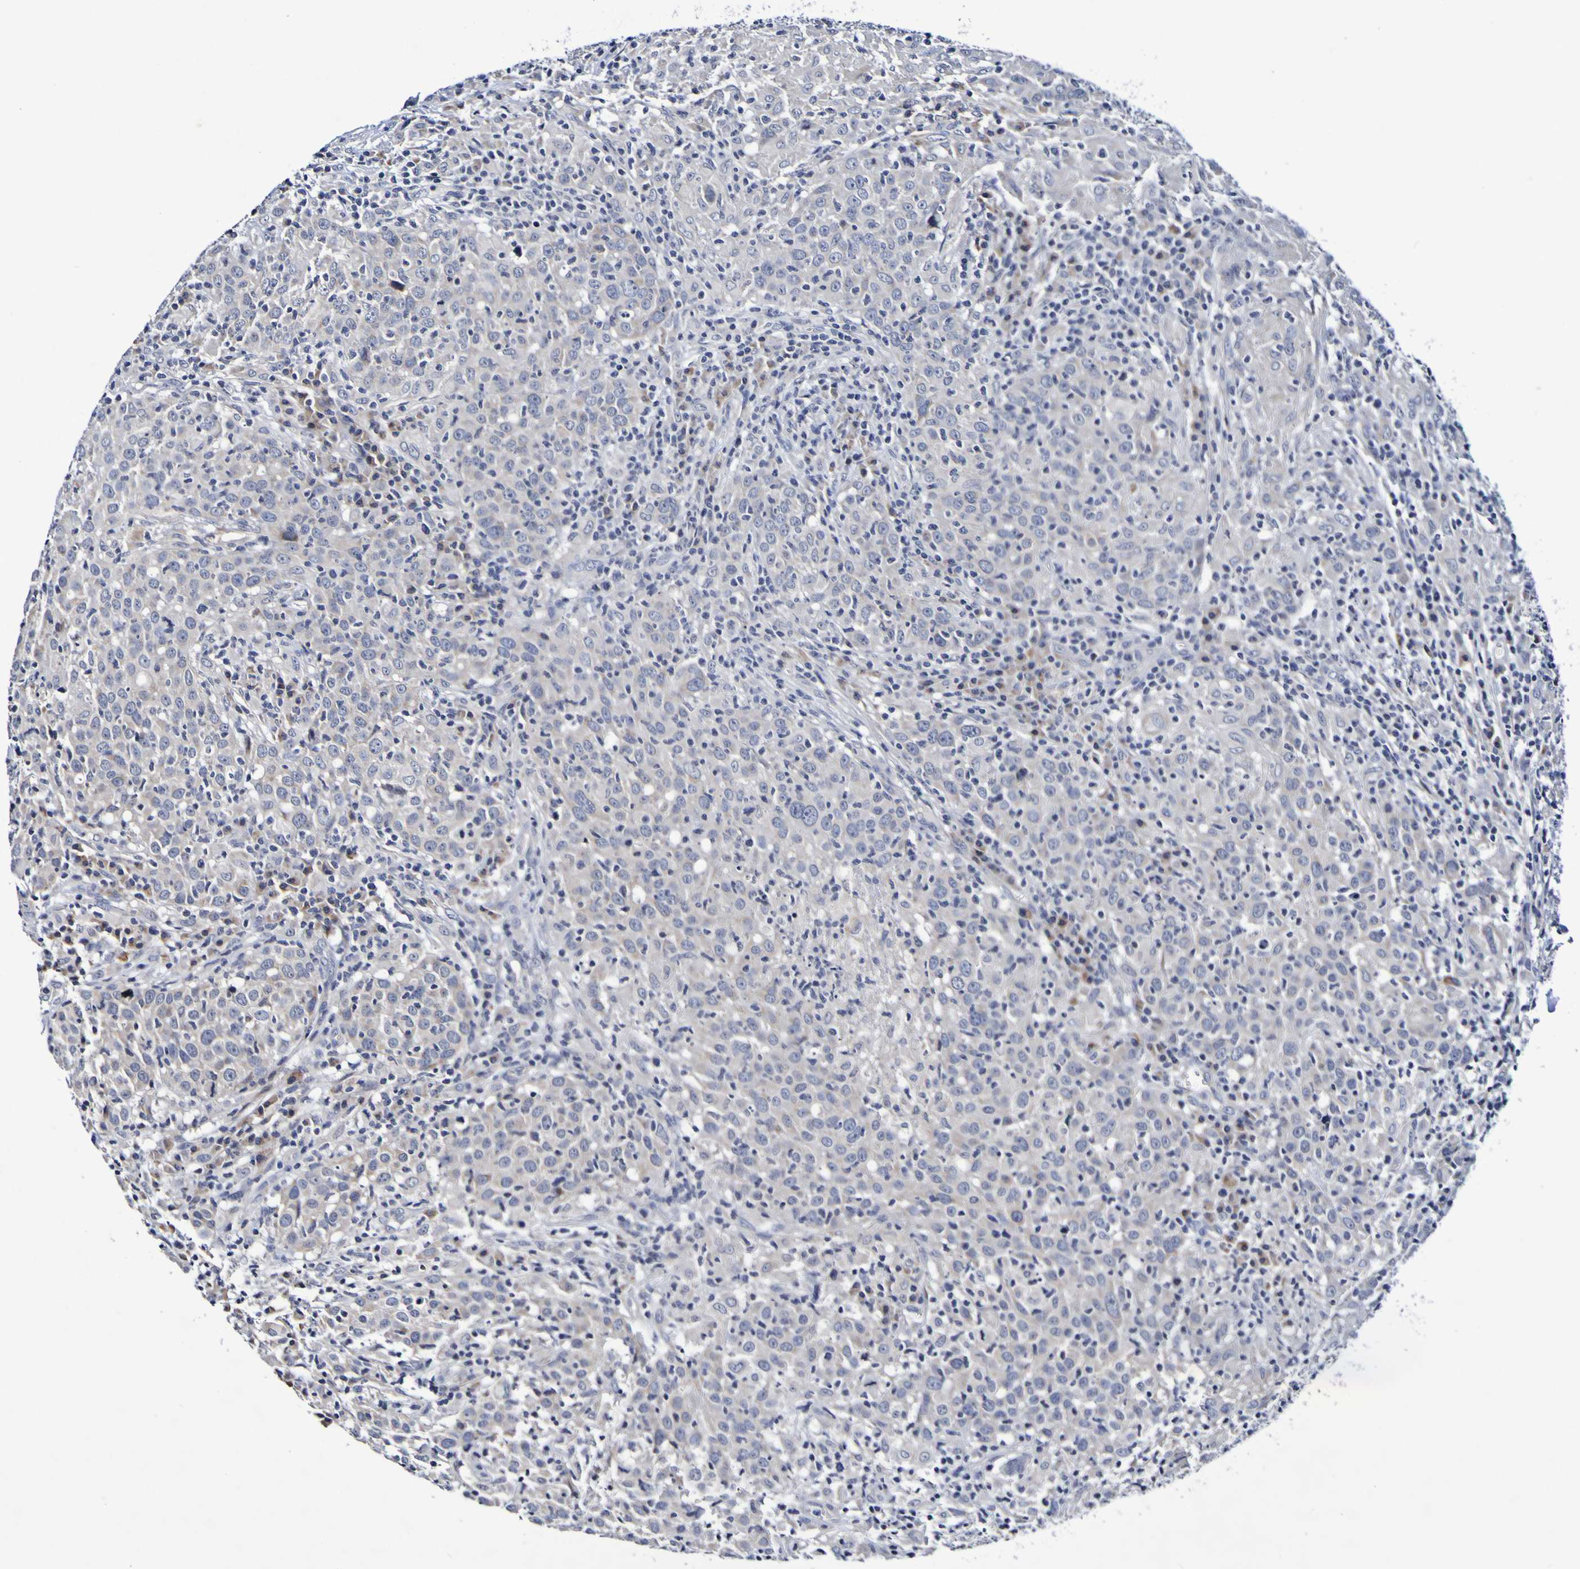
{"staining": {"intensity": "negative", "quantity": "none", "location": "none"}, "tissue": "head and neck cancer", "cell_type": "Tumor cells", "image_type": "cancer", "snomed": [{"axis": "morphology", "description": "Adenocarcinoma, NOS"}, {"axis": "topography", "description": "Salivary gland"}, {"axis": "topography", "description": "Head-Neck"}], "caption": "Human head and neck adenocarcinoma stained for a protein using immunohistochemistry (IHC) shows no positivity in tumor cells.", "gene": "PTP4A2", "patient": {"sex": "female", "age": 65}}